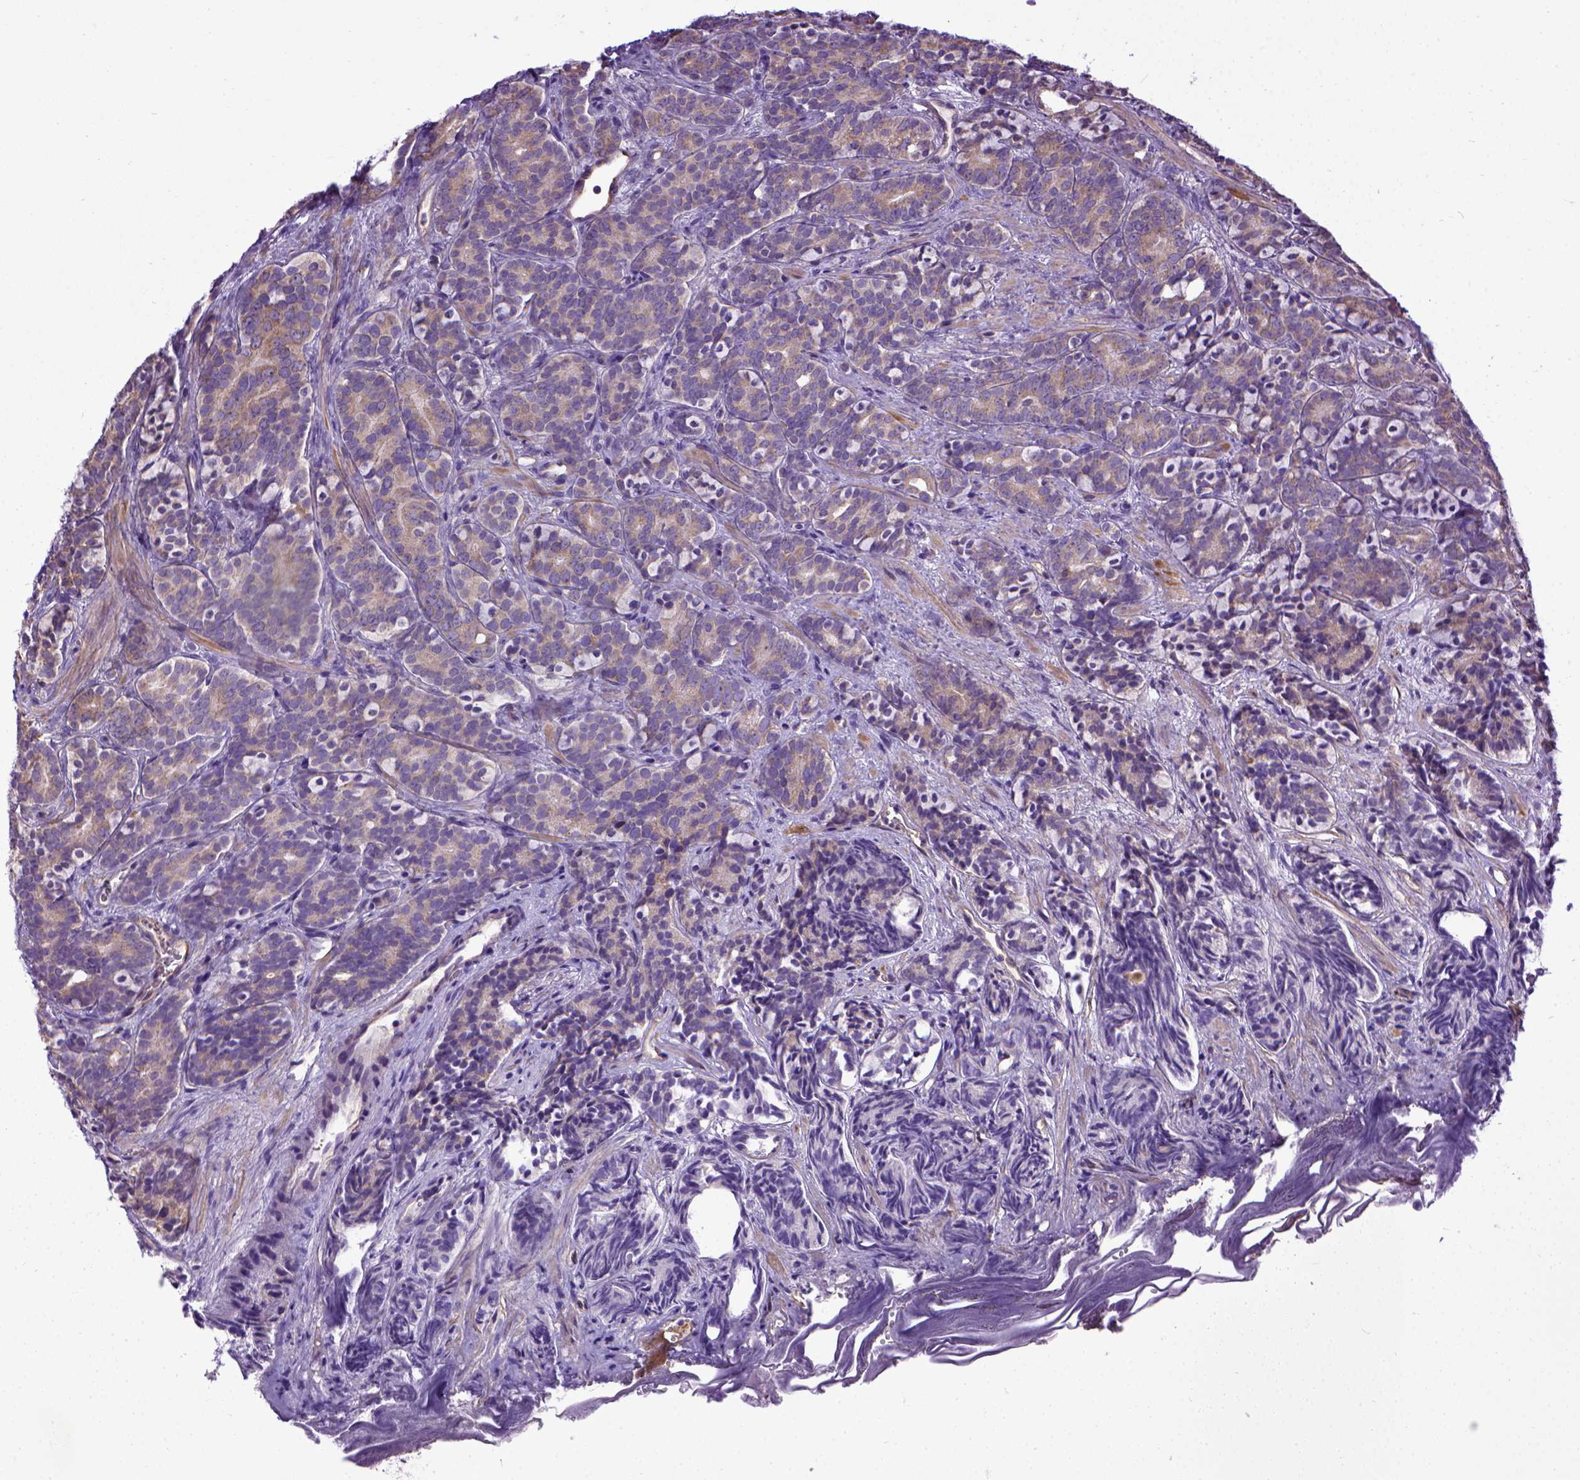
{"staining": {"intensity": "weak", "quantity": "25%-75%", "location": "cytoplasmic/membranous"}, "tissue": "prostate cancer", "cell_type": "Tumor cells", "image_type": "cancer", "snomed": [{"axis": "morphology", "description": "Adenocarcinoma, High grade"}, {"axis": "topography", "description": "Prostate"}], "caption": "Adenocarcinoma (high-grade) (prostate) stained for a protein displays weak cytoplasmic/membranous positivity in tumor cells. (brown staining indicates protein expression, while blue staining denotes nuclei).", "gene": "ENG", "patient": {"sex": "male", "age": 84}}